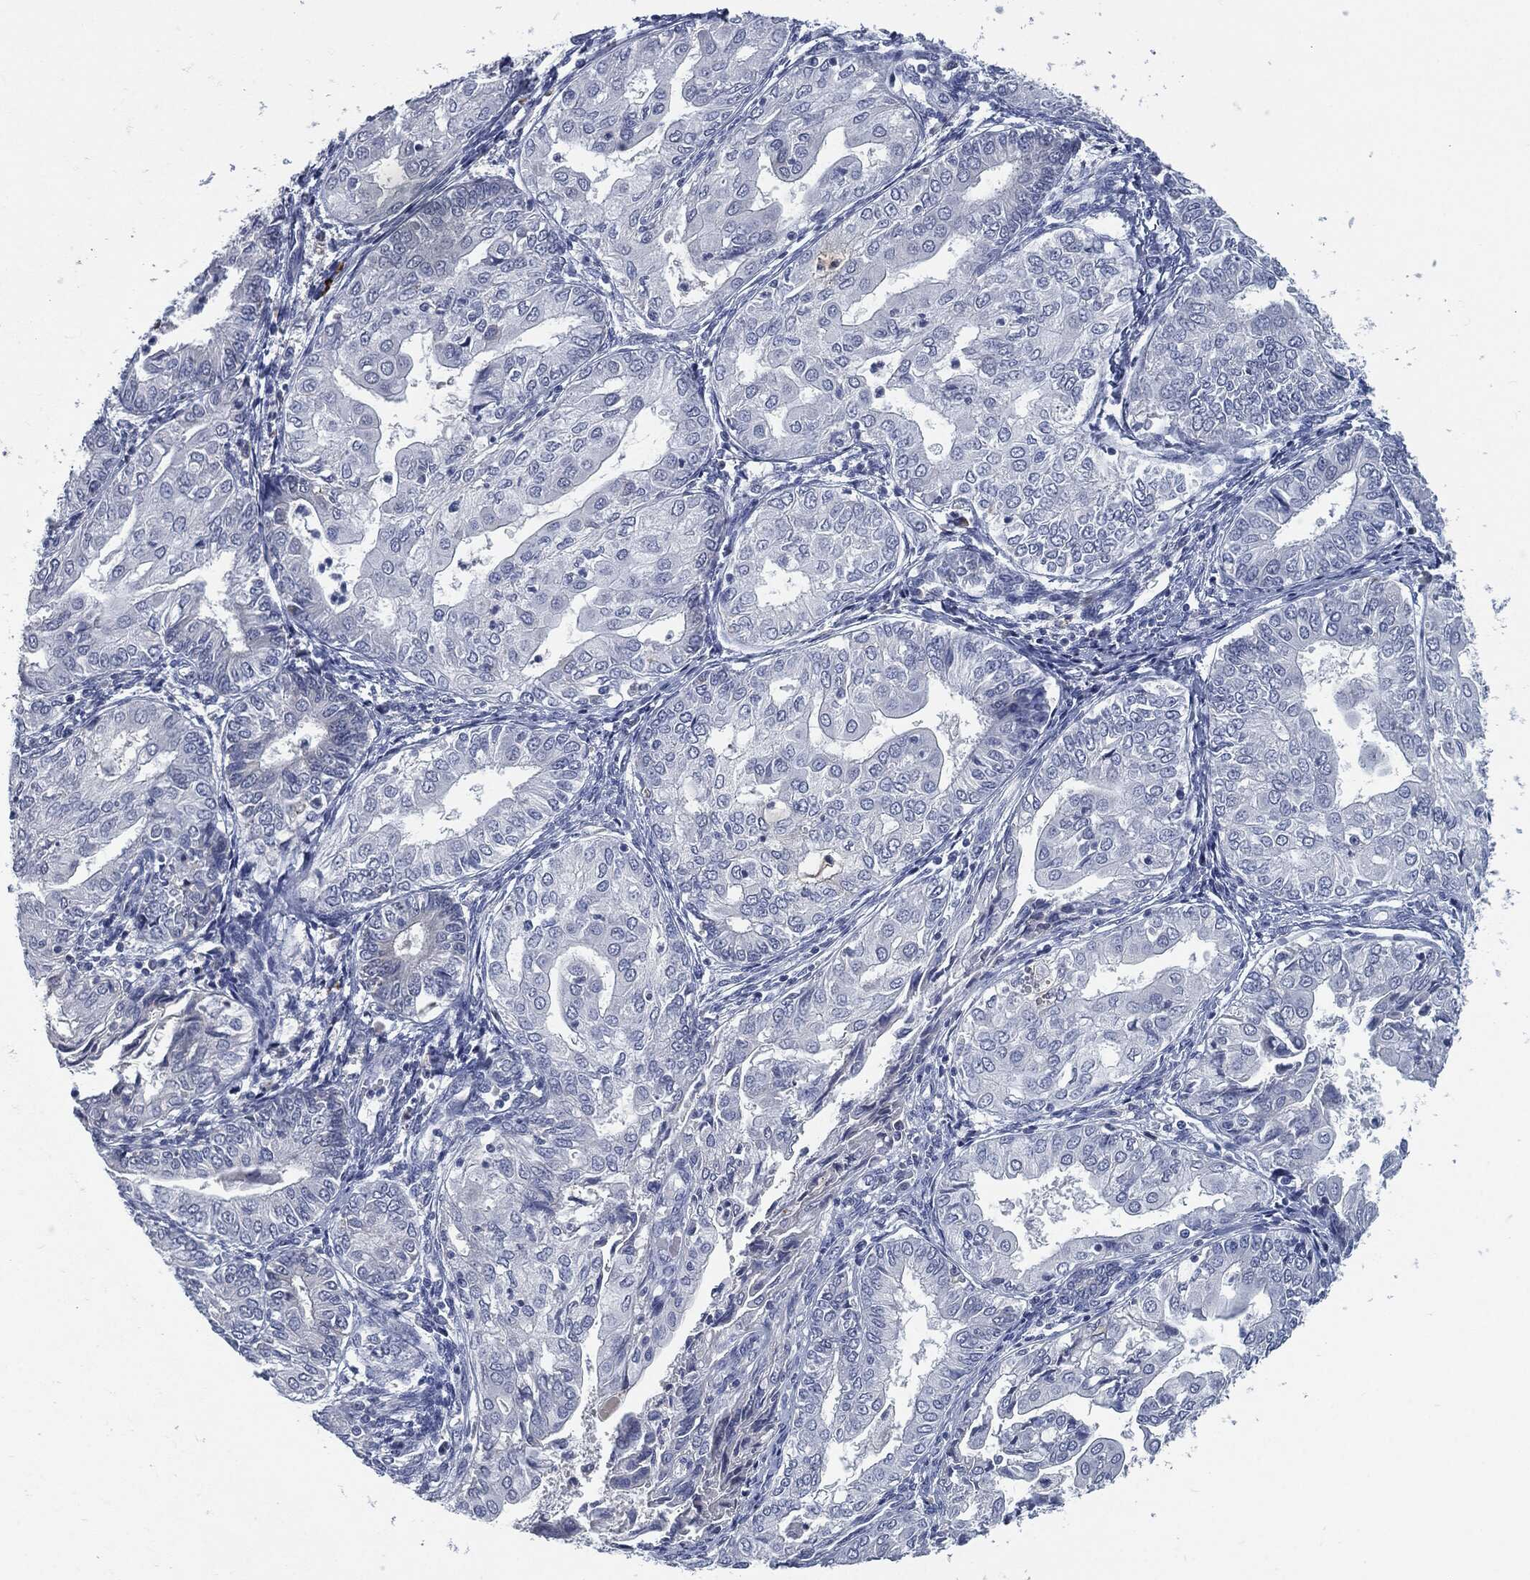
{"staining": {"intensity": "negative", "quantity": "none", "location": "none"}, "tissue": "endometrial cancer", "cell_type": "Tumor cells", "image_type": "cancer", "snomed": [{"axis": "morphology", "description": "Adenocarcinoma, NOS"}, {"axis": "topography", "description": "Endometrium"}], "caption": "There is no significant expression in tumor cells of endometrial cancer (adenocarcinoma).", "gene": "MST1", "patient": {"sex": "female", "age": 68}}